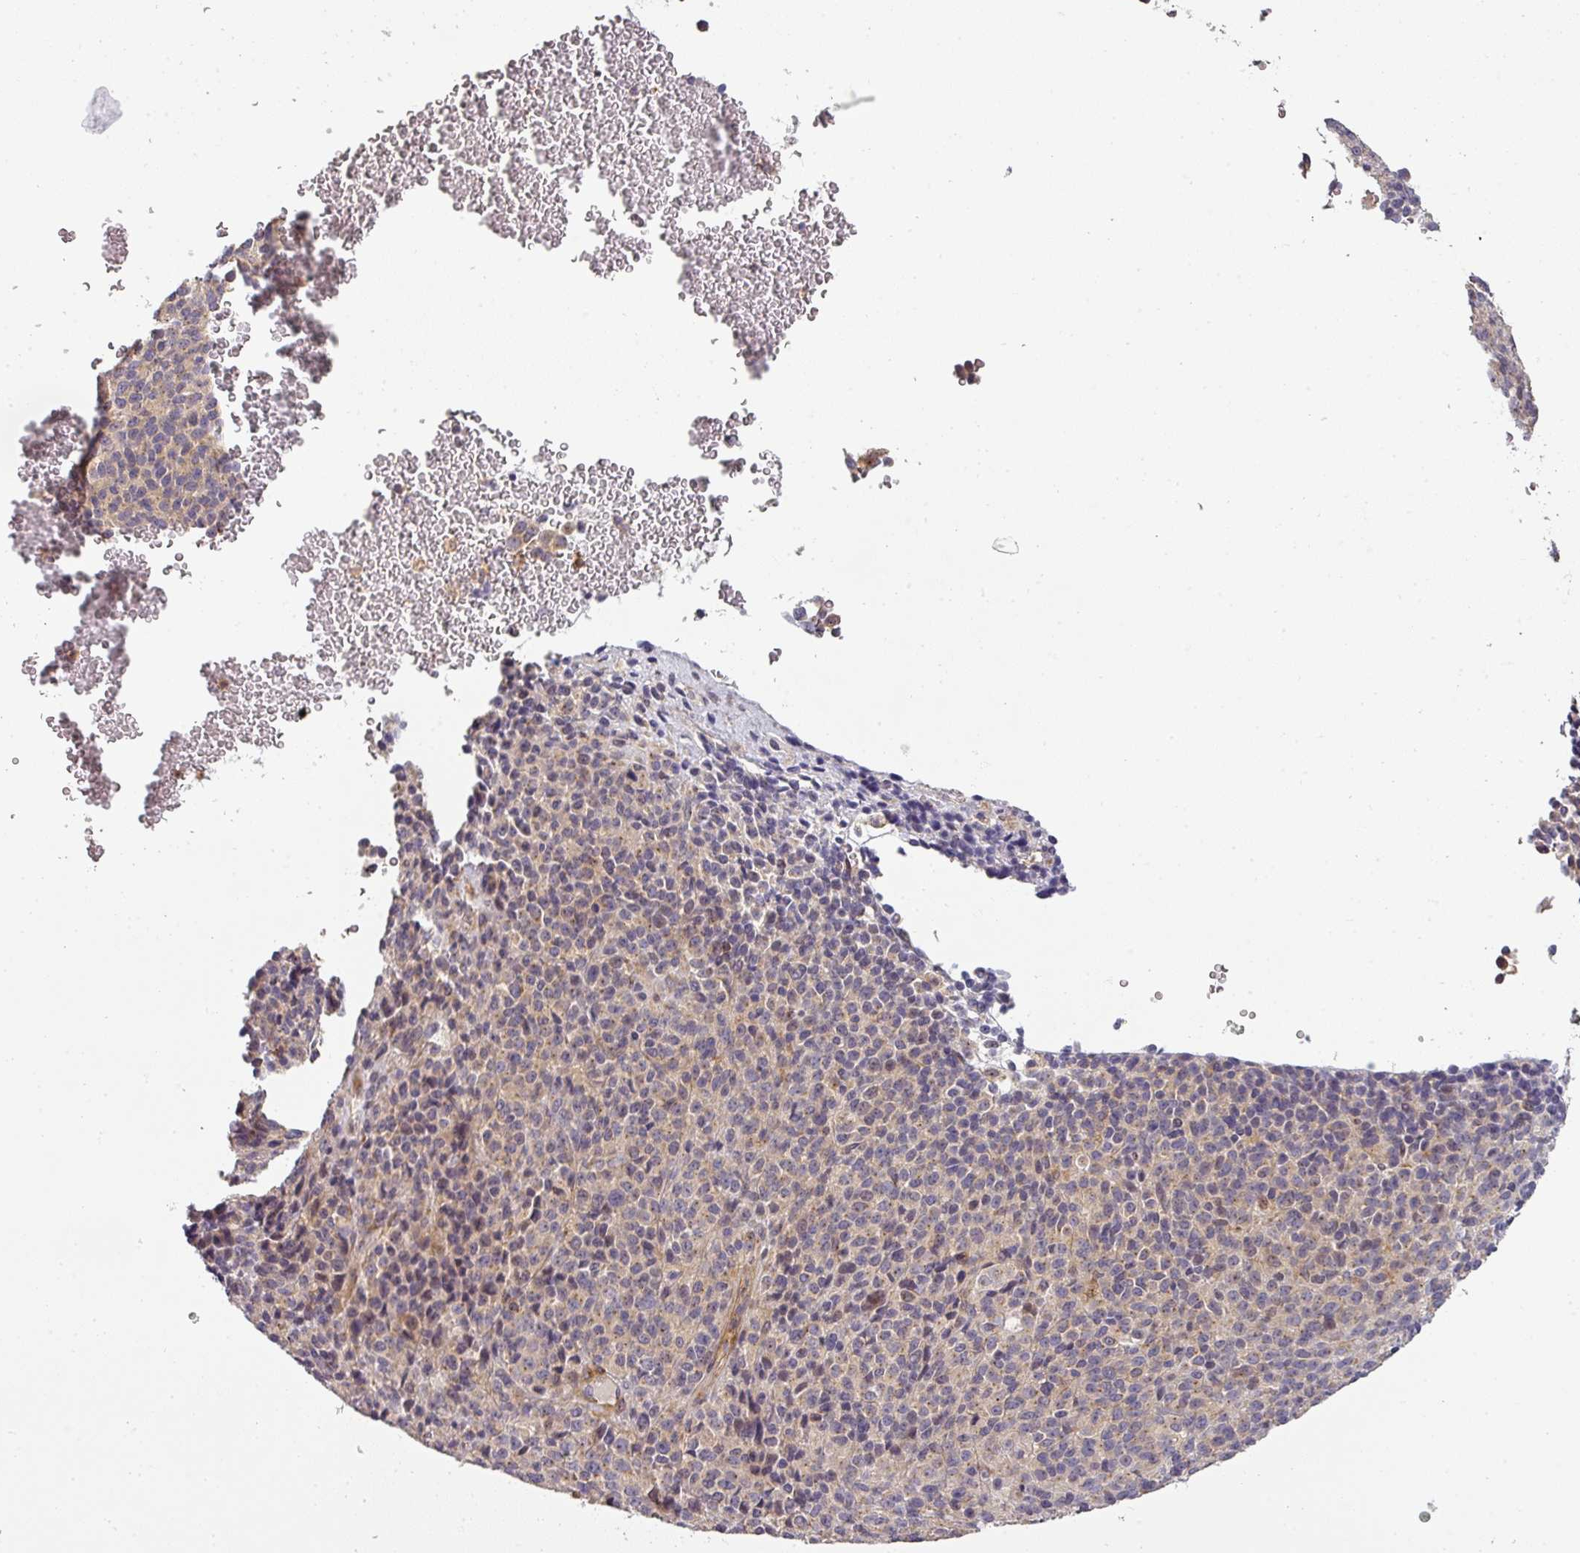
{"staining": {"intensity": "negative", "quantity": "none", "location": "none"}, "tissue": "melanoma", "cell_type": "Tumor cells", "image_type": "cancer", "snomed": [{"axis": "morphology", "description": "Malignant melanoma, Metastatic site"}, {"axis": "topography", "description": "Brain"}], "caption": "Micrograph shows no significant protein positivity in tumor cells of malignant melanoma (metastatic site).", "gene": "NIN", "patient": {"sex": "female", "age": 56}}